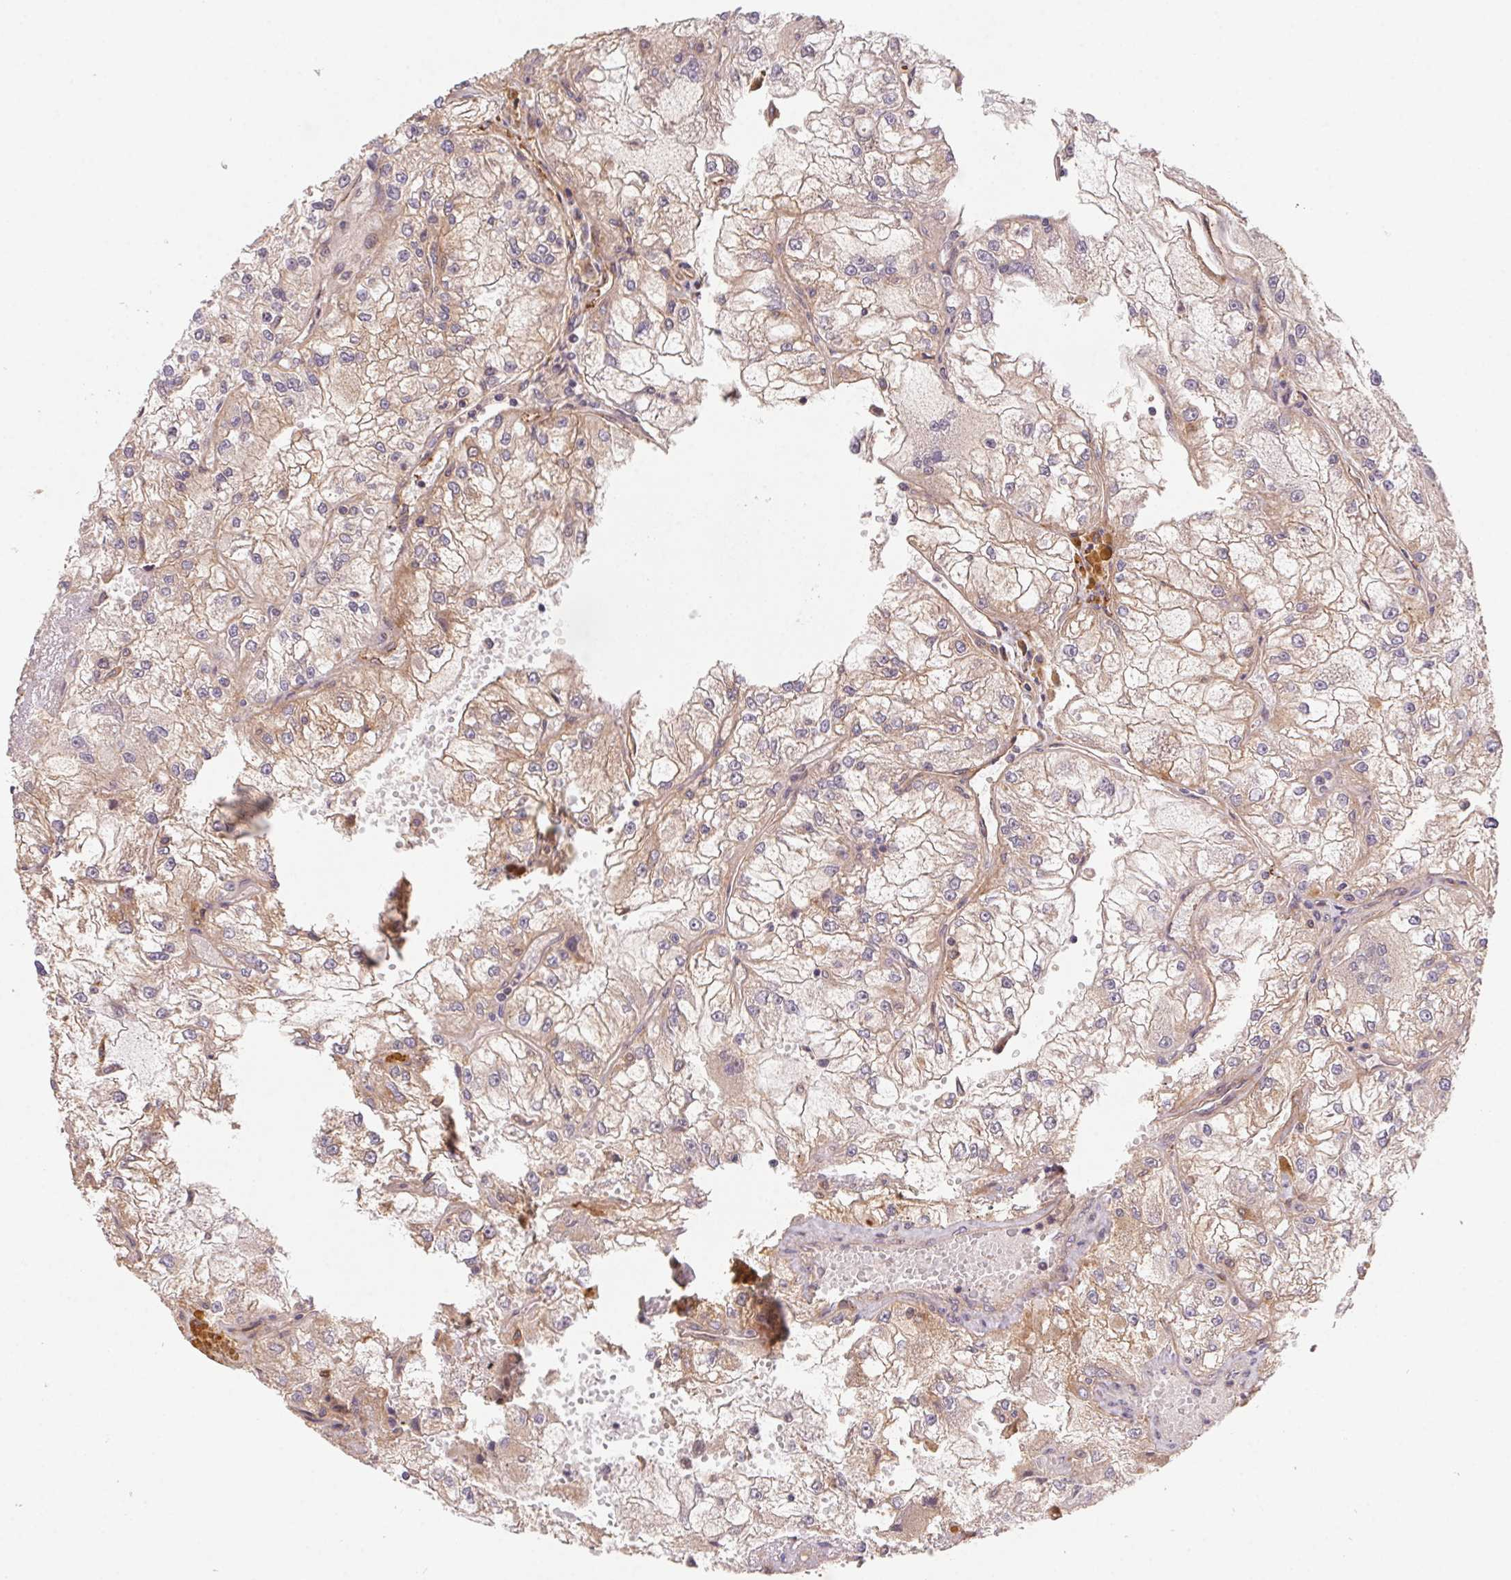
{"staining": {"intensity": "weak", "quantity": "<25%", "location": "cytoplasmic/membranous"}, "tissue": "renal cancer", "cell_type": "Tumor cells", "image_type": "cancer", "snomed": [{"axis": "morphology", "description": "Adenocarcinoma, NOS"}, {"axis": "topography", "description": "Kidney"}], "caption": "An immunohistochemistry micrograph of renal adenocarcinoma is shown. There is no staining in tumor cells of renal adenocarcinoma. (DAB immunohistochemistry, high magnification).", "gene": "SLC52A2", "patient": {"sex": "female", "age": 72}}